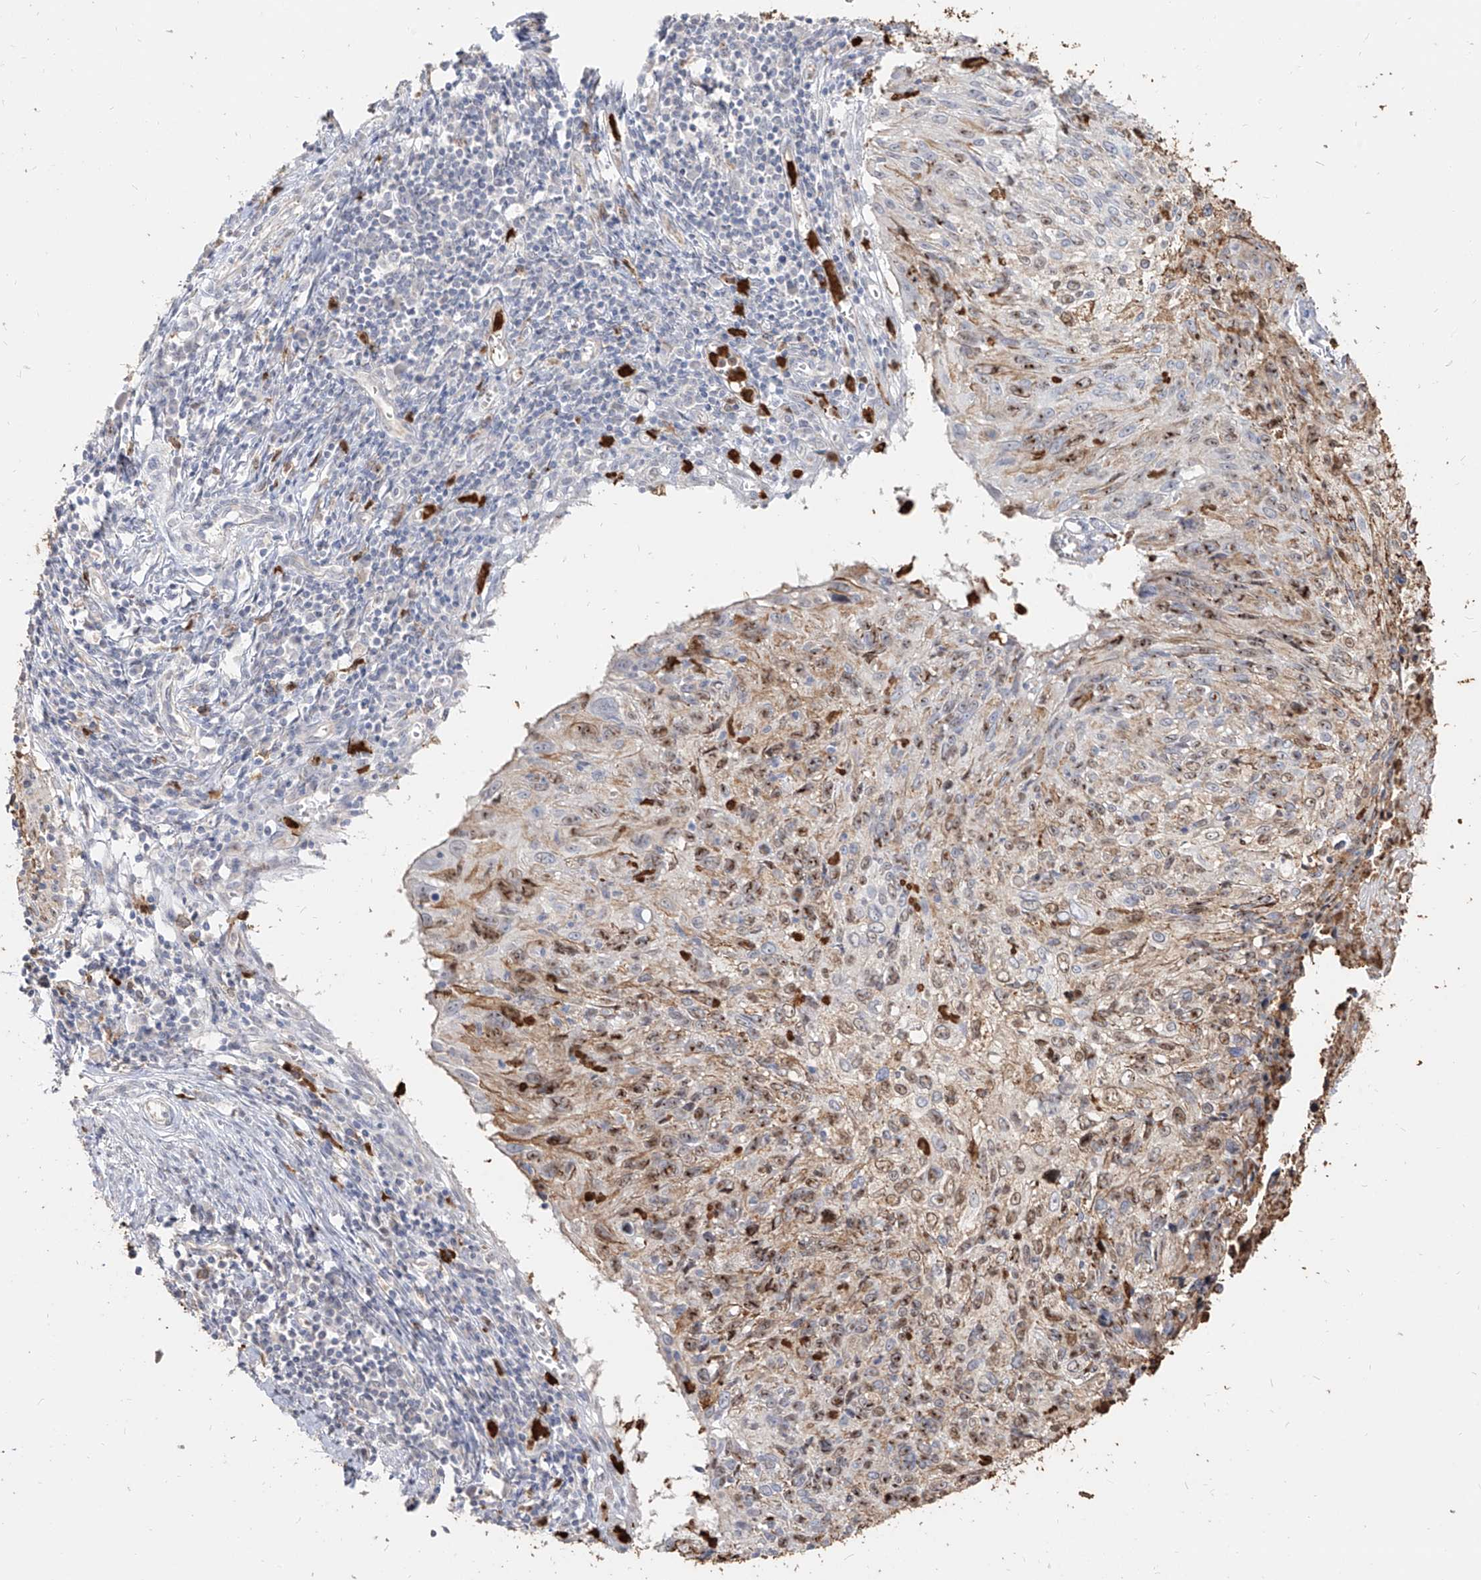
{"staining": {"intensity": "weak", "quantity": "25%-75%", "location": "cytoplasmic/membranous,nuclear"}, "tissue": "cervical cancer", "cell_type": "Tumor cells", "image_type": "cancer", "snomed": [{"axis": "morphology", "description": "Squamous cell carcinoma, NOS"}, {"axis": "topography", "description": "Cervix"}], "caption": "Tumor cells exhibit weak cytoplasmic/membranous and nuclear staining in about 25%-75% of cells in squamous cell carcinoma (cervical).", "gene": "ZNF227", "patient": {"sex": "female", "age": 51}}